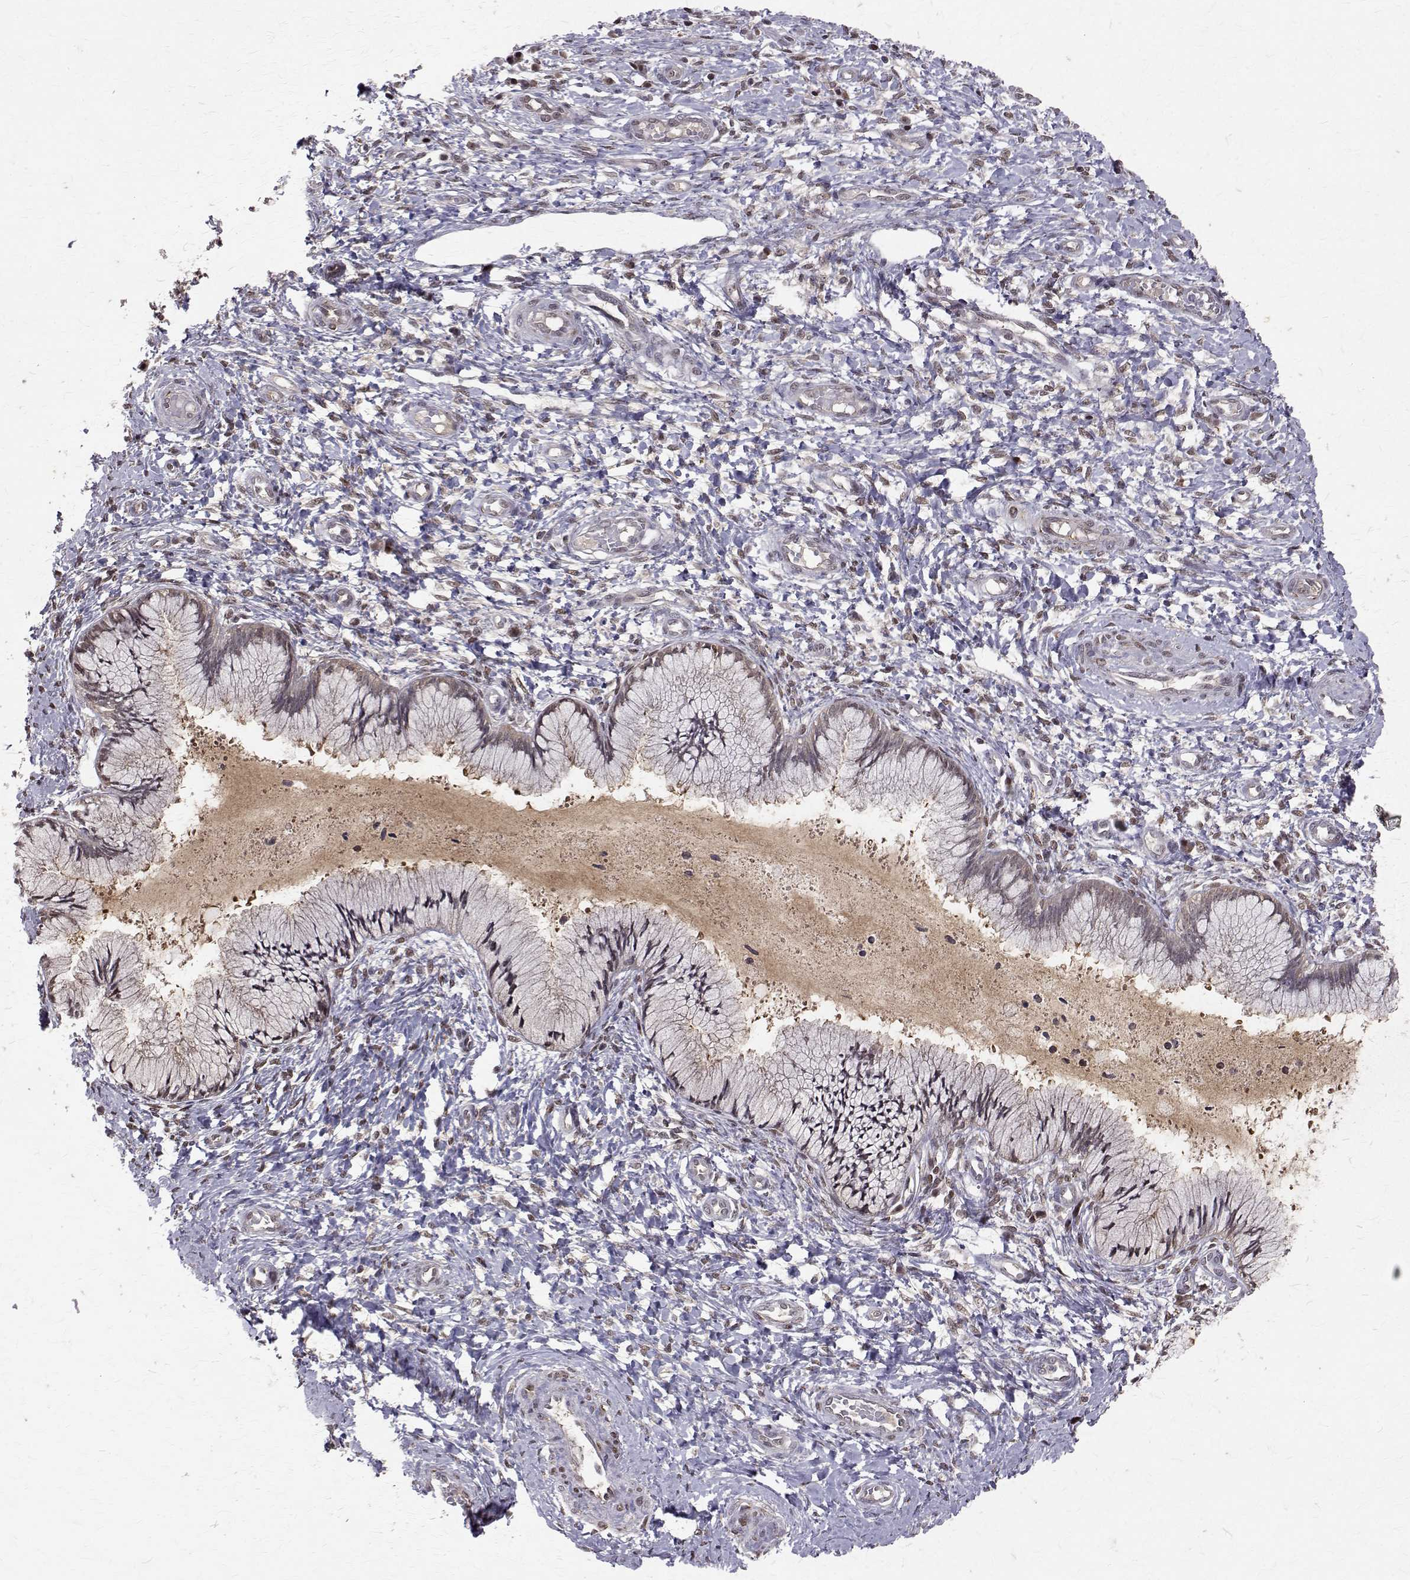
{"staining": {"intensity": "weak", "quantity": ">75%", "location": "cytoplasmic/membranous,nuclear"}, "tissue": "cervix", "cell_type": "Glandular cells", "image_type": "normal", "snomed": [{"axis": "morphology", "description": "Normal tissue, NOS"}, {"axis": "topography", "description": "Cervix"}], "caption": "Weak cytoplasmic/membranous,nuclear staining is appreciated in approximately >75% of glandular cells in normal cervix.", "gene": "NIF3L1", "patient": {"sex": "female", "age": 37}}